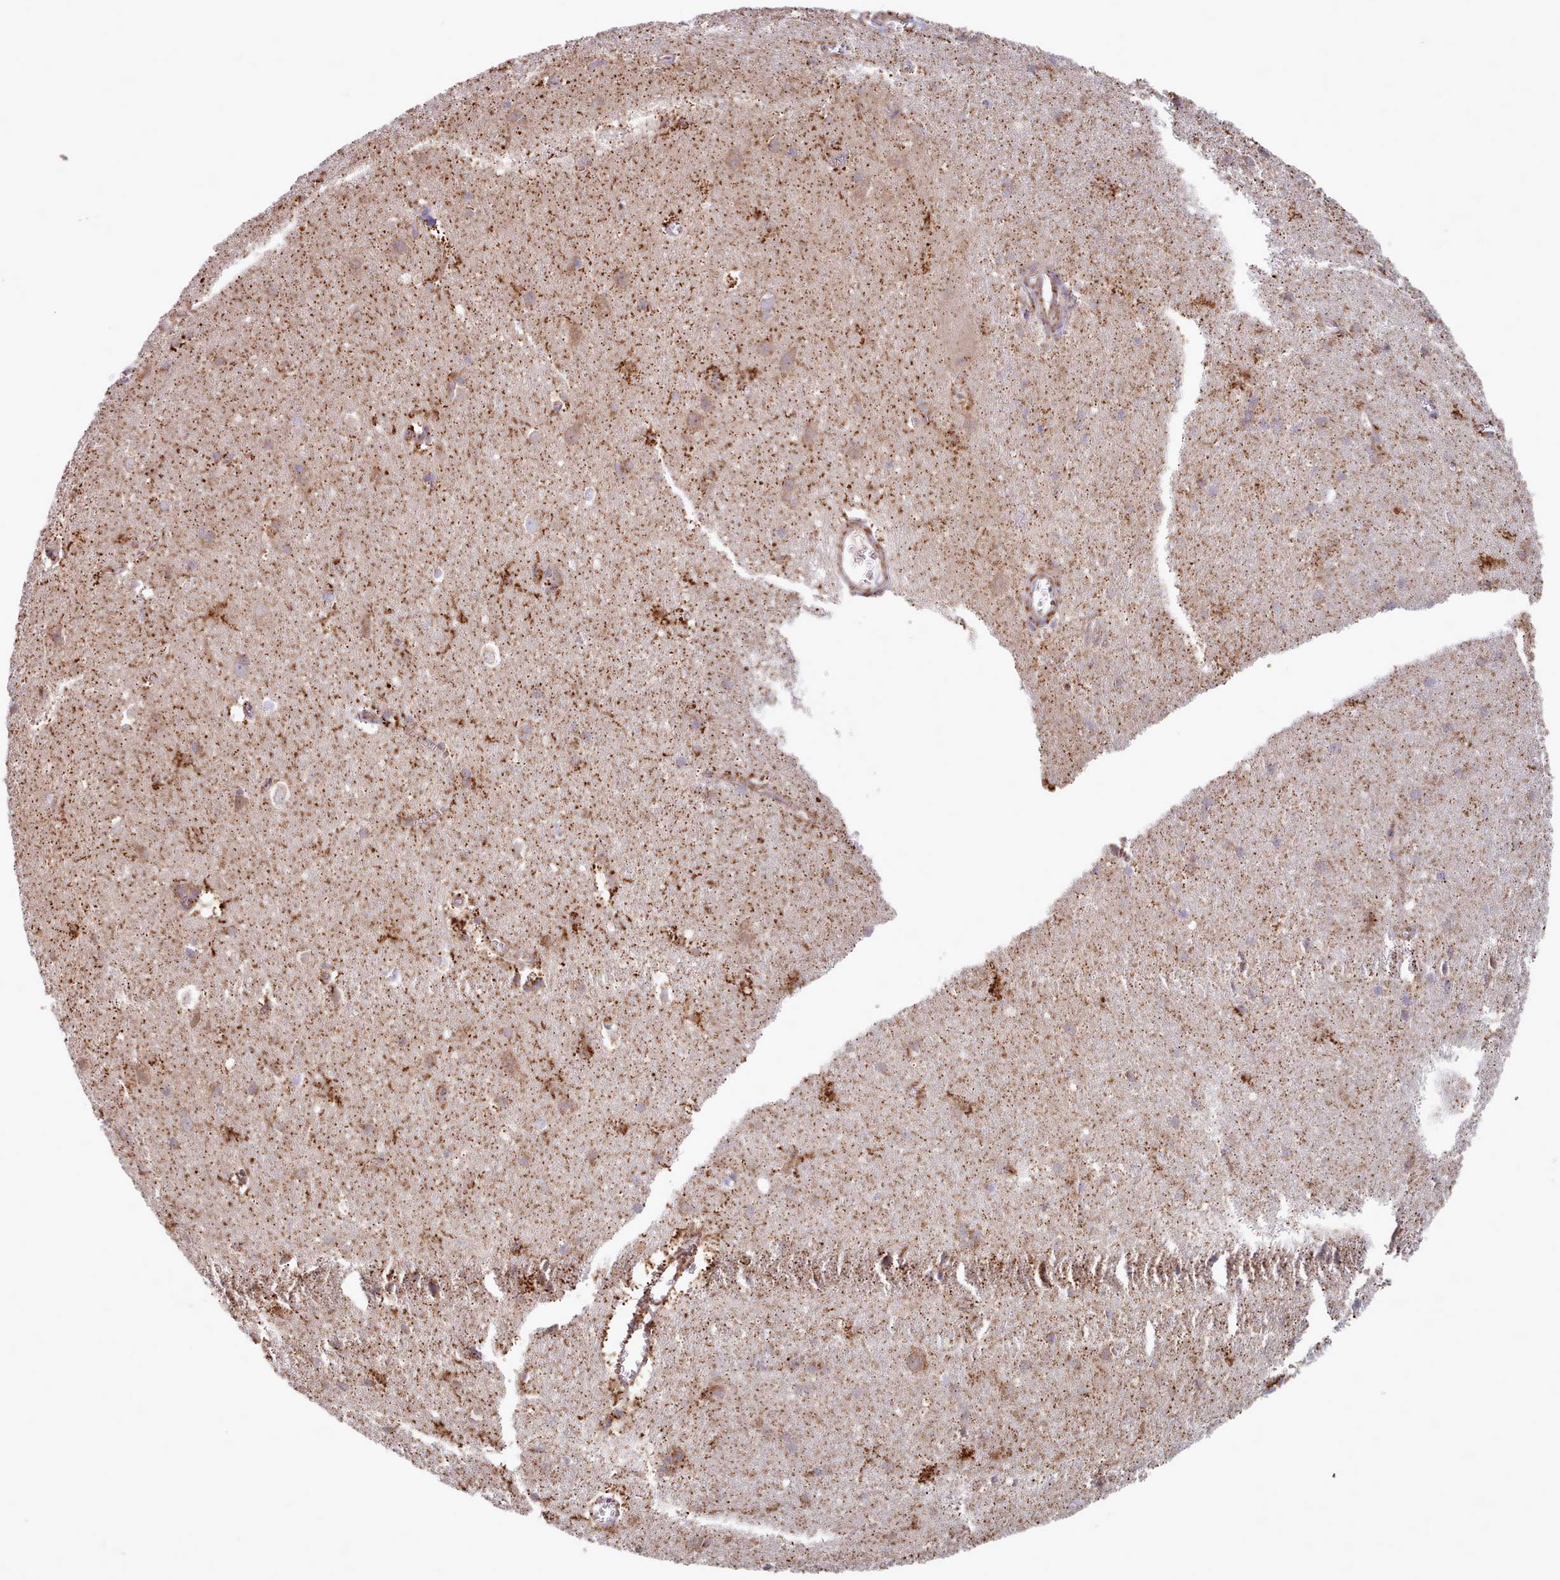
{"staining": {"intensity": "strong", "quantity": ">75%", "location": "cytoplasmic/membranous"}, "tissue": "cerebral cortex", "cell_type": "Endothelial cells", "image_type": "normal", "snomed": [{"axis": "morphology", "description": "Normal tissue, NOS"}, {"axis": "topography", "description": "Cerebral cortex"}], "caption": "Immunohistochemical staining of benign cerebral cortex reveals >75% levels of strong cytoplasmic/membranous protein positivity in approximately >75% of endothelial cells.", "gene": "HSDL2", "patient": {"sex": "male", "age": 54}}